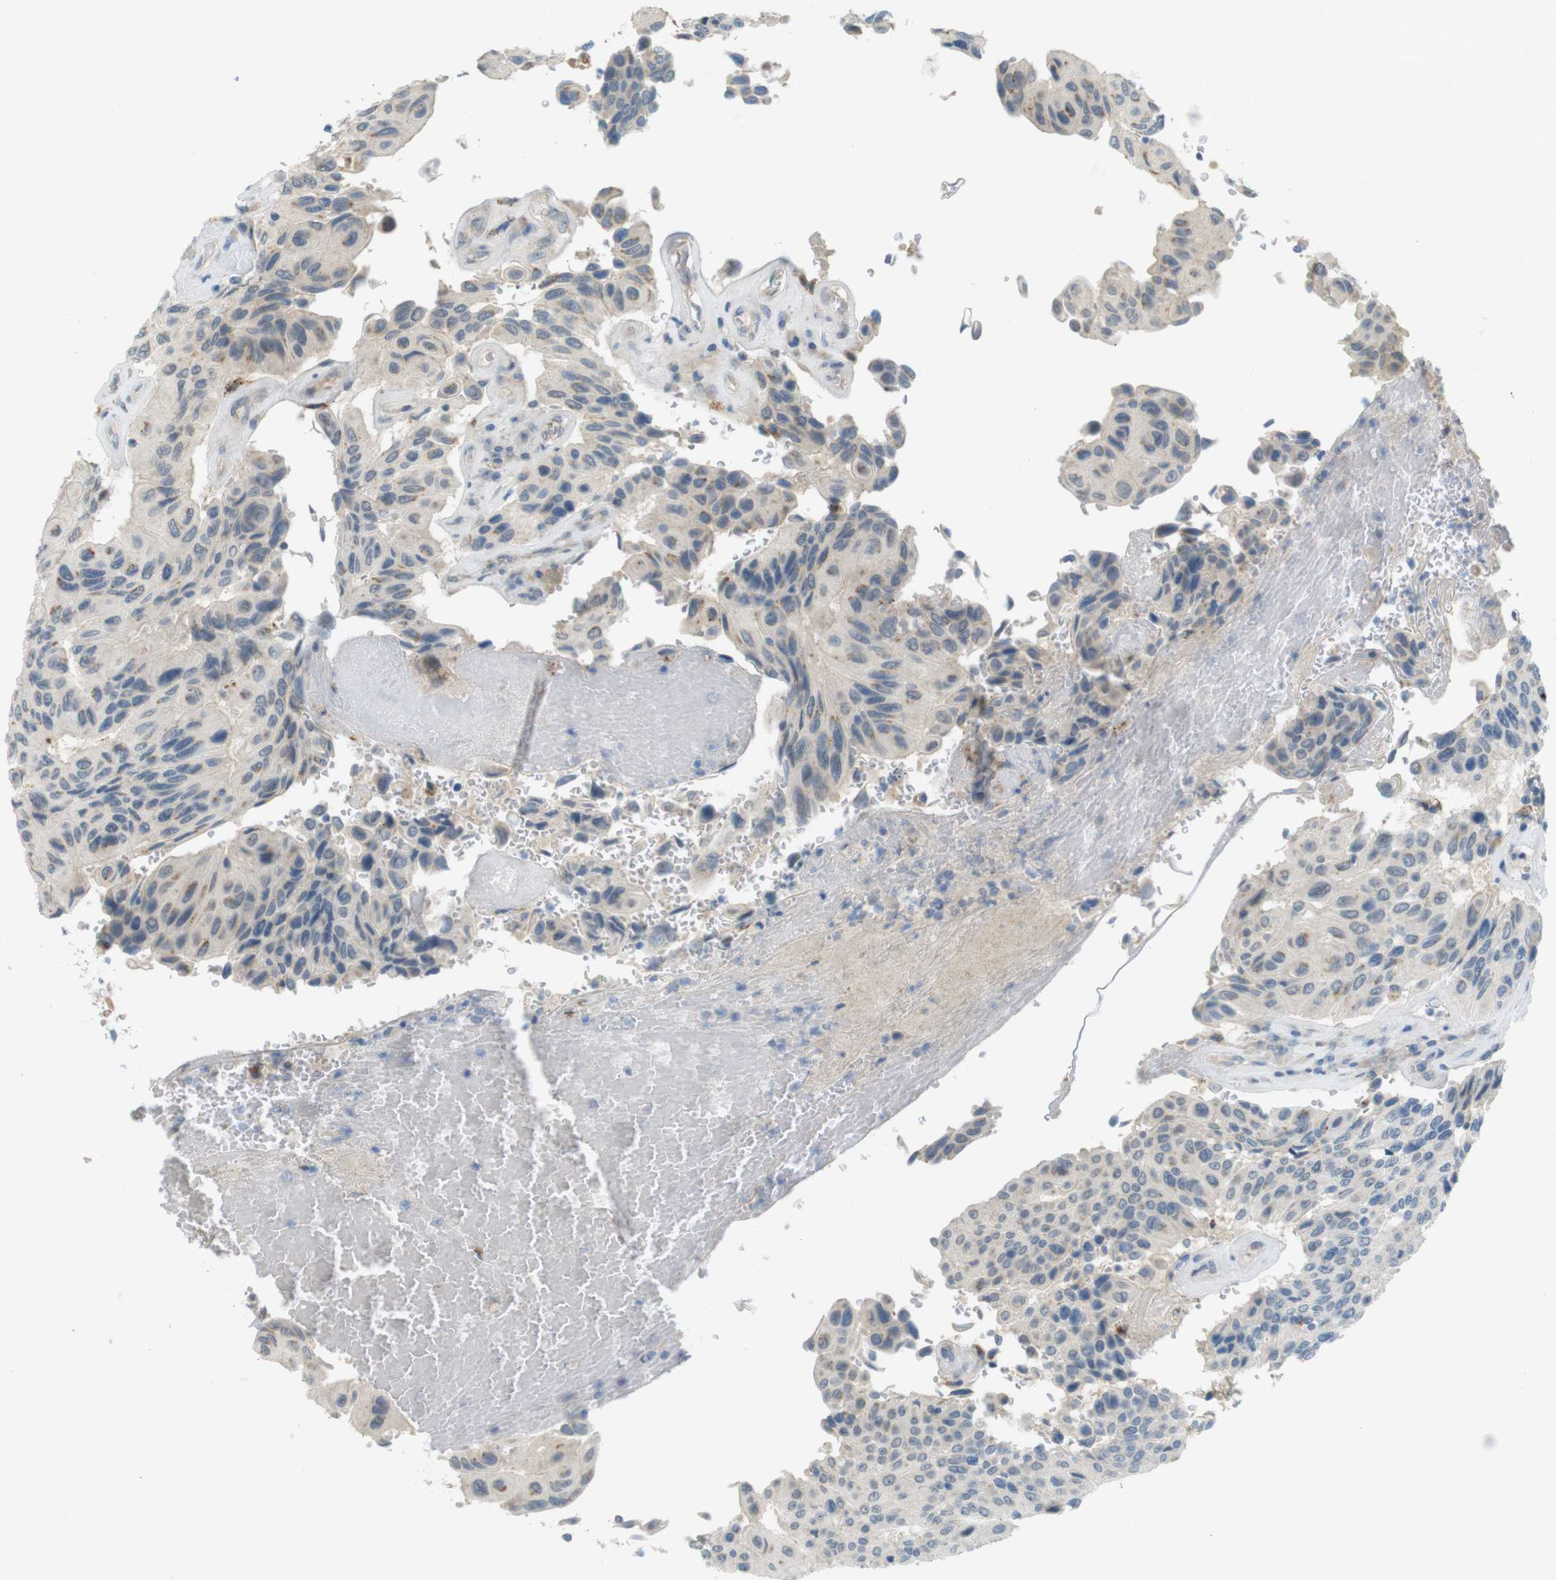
{"staining": {"intensity": "negative", "quantity": "none", "location": "none"}, "tissue": "urothelial cancer", "cell_type": "Tumor cells", "image_type": "cancer", "snomed": [{"axis": "morphology", "description": "Urothelial carcinoma, High grade"}, {"axis": "topography", "description": "Urinary bladder"}], "caption": "The image demonstrates no staining of tumor cells in urothelial cancer.", "gene": "UGT8", "patient": {"sex": "male", "age": 66}}